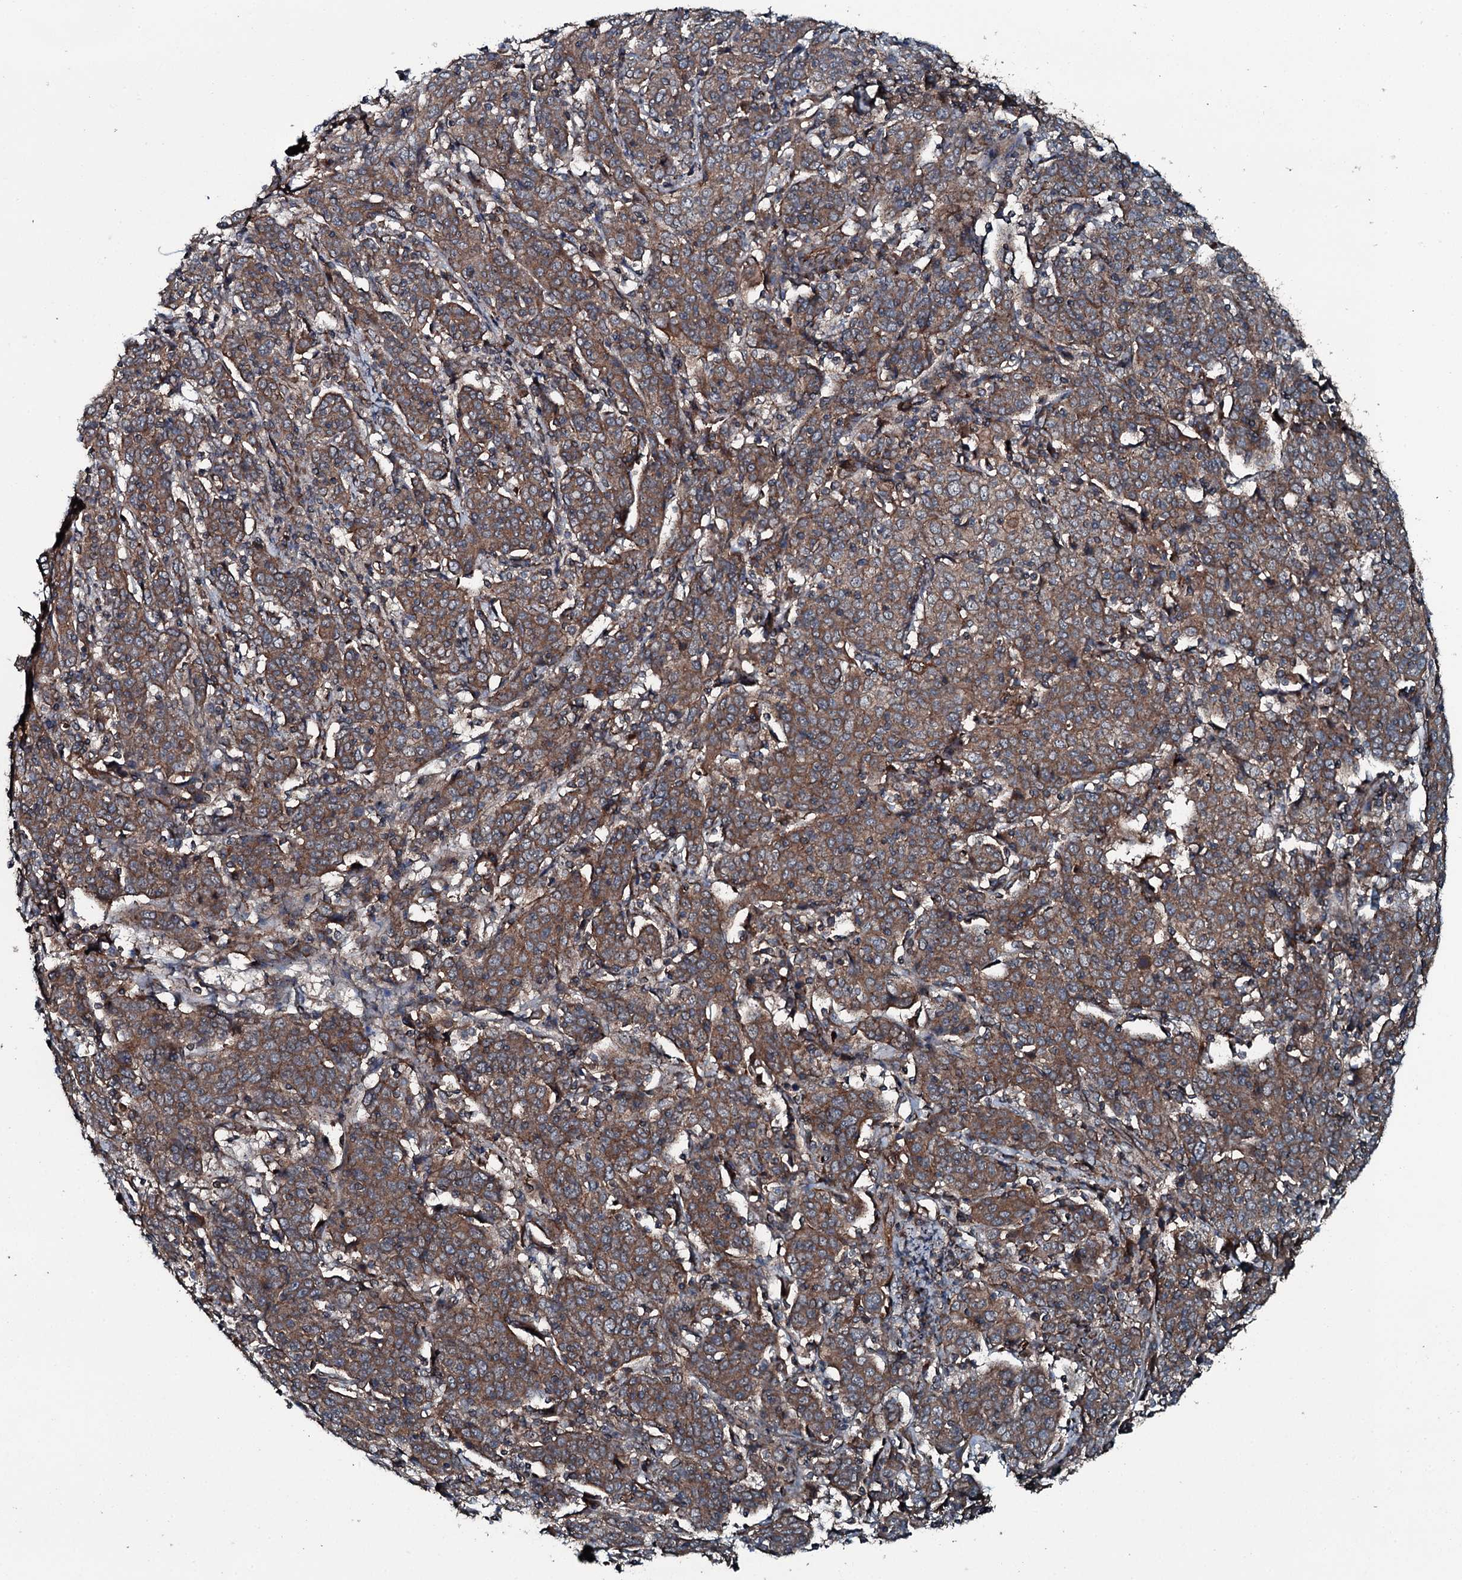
{"staining": {"intensity": "moderate", "quantity": ">75%", "location": "cytoplasmic/membranous"}, "tissue": "cervical cancer", "cell_type": "Tumor cells", "image_type": "cancer", "snomed": [{"axis": "morphology", "description": "Squamous cell carcinoma, NOS"}, {"axis": "topography", "description": "Cervix"}], "caption": "High-magnification brightfield microscopy of cervical cancer stained with DAB (brown) and counterstained with hematoxylin (blue). tumor cells exhibit moderate cytoplasmic/membranous staining is present in approximately>75% of cells. (DAB (3,3'-diaminobenzidine) IHC, brown staining for protein, blue staining for nuclei).", "gene": "TRIM7", "patient": {"sex": "female", "age": 67}}